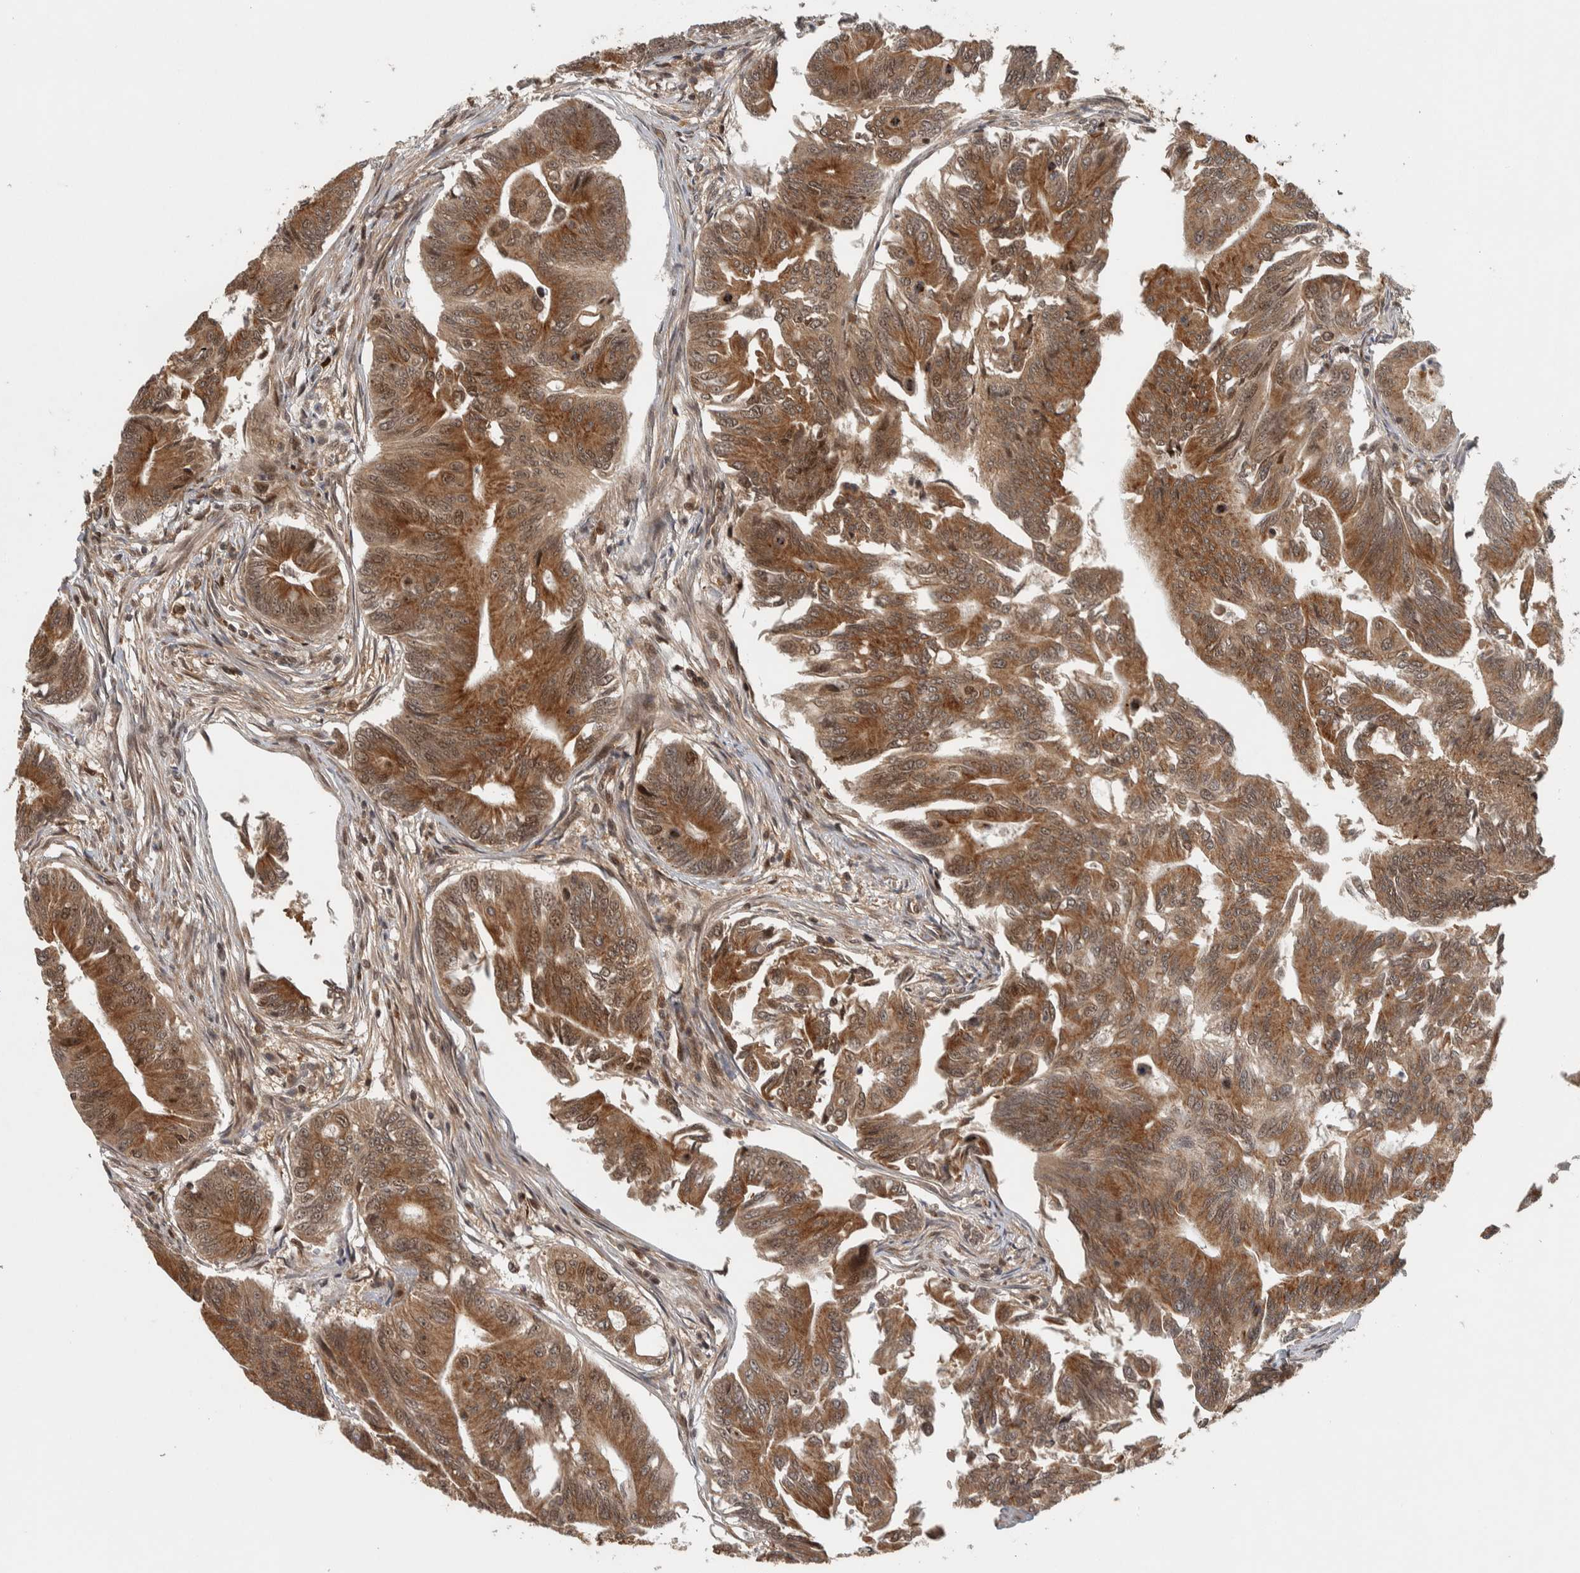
{"staining": {"intensity": "moderate", "quantity": ">75%", "location": "cytoplasmic/membranous,nuclear"}, "tissue": "colorectal cancer", "cell_type": "Tumor cells", "image_type": "cancer", "snomed": [{"axis": "morphology", "description": "Adenoma, NOS"}, {"axis": "morphology", "description": "Adenocarcinoma, NOS"}, {"axis": "topography", "description": "Colon"}], "caption": "A photomicrograph showing moderate cytoplasmic/membranous and nuclear staining in approximately >75% of tumor cells in colorectal cancer (adenoma), as visualized by brown immunohistochemical staining.", "gene": "RPS6KA4", "patient": {"sex": "male", "age": 79}}